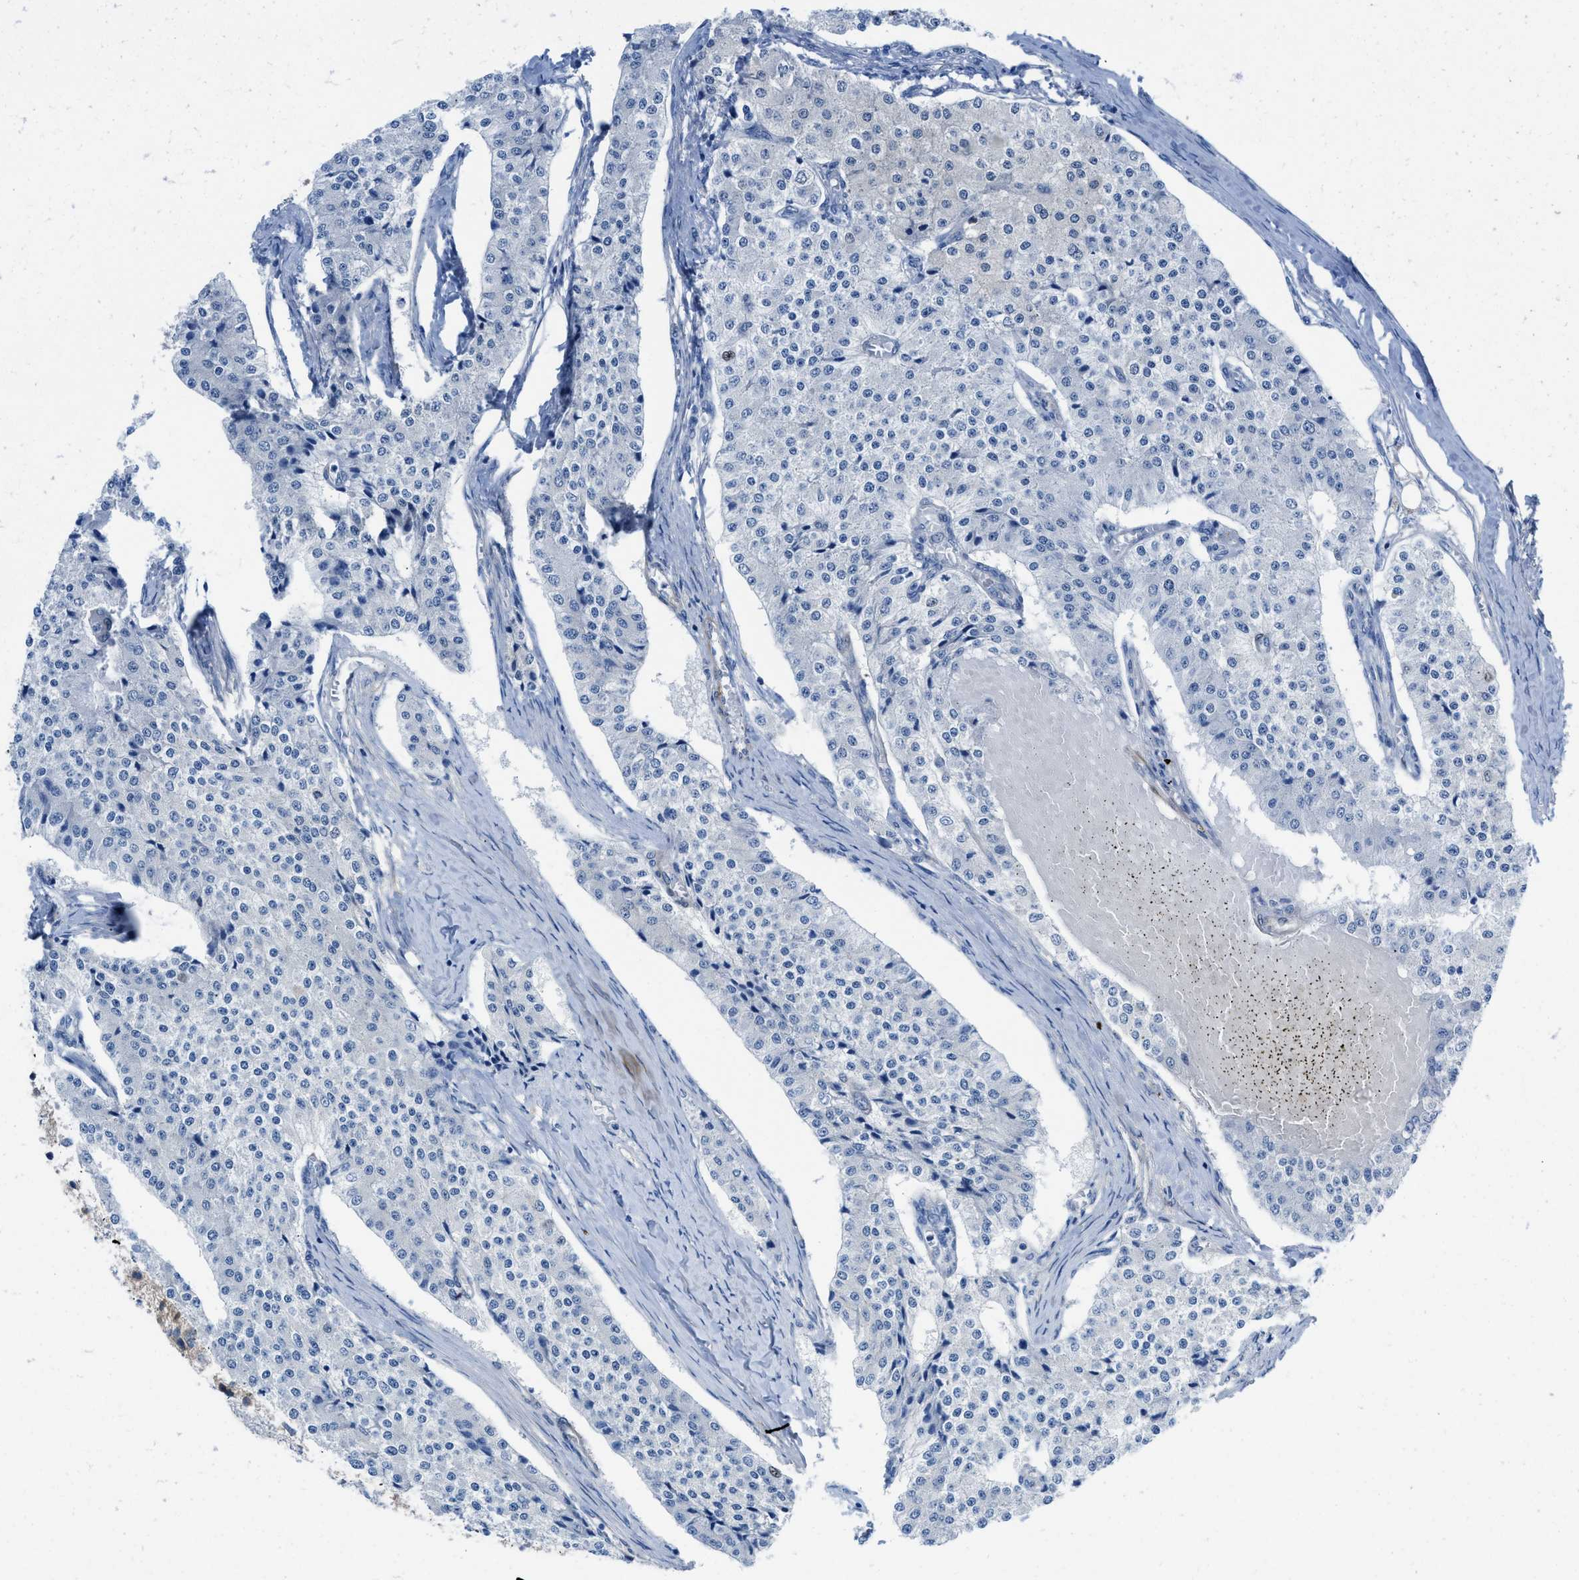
{"staining": {"intensity": "negative", "quantity": "none", "location": "none"}, "tissue": "carcinoid", "cell_type": "Tumor cells", "image_type": "cancer", "snomed": [{"axis": "morphology", "description": "Carcinoid, malignant, NOS"}, {"axis": "topography", "description": "Colon"}], "caption": "IHC photomicrograph of human malignant carcinoid stained for a protein (brown), which demonstrates no staining in tumor cells. Nuclei are stained in blue.", "gene": "PDLIM5", "patient": {"sex": "female", "age": 52}}